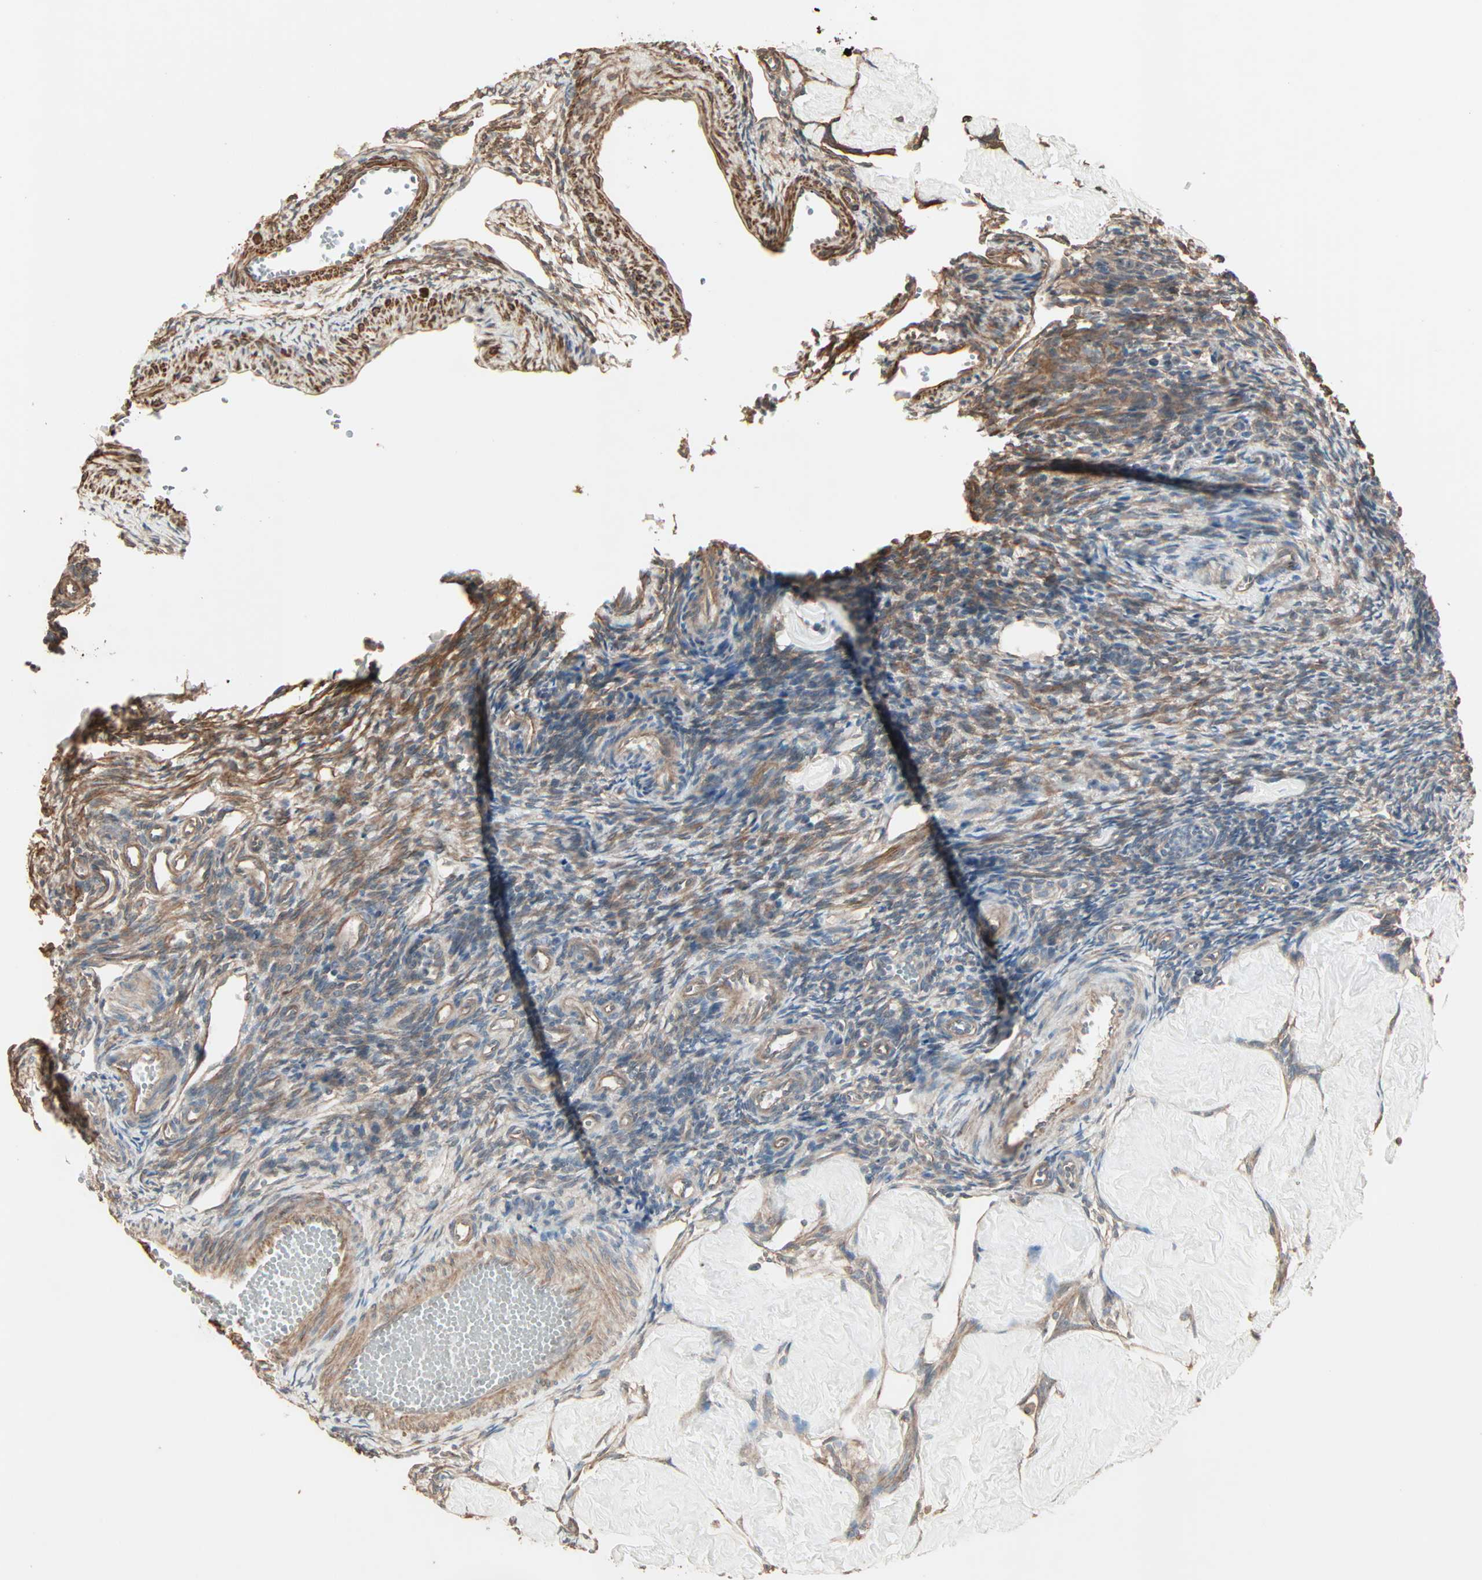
{"staining": {"intensity": "moderate", "quantity": "25%-75%", "location": "cytoplasmic/membranous"}, "tissue": "ovary", "cell_type": "Ovarian stroma cells", "image_type": "normal", "snomed": [{"axis": "morphology", "description": "Normal tissue, NOS"}, {"axis": "topography", "description": "Ovary"}], "caption": "The histopathology image reveals staining of benign ovary, revealing moderate cytoplasmic/membranous protein expression (brown color) within ovarian stroma cells. (Brightfield microscopy of DAB IHC at high magnification).", "gene": "GALNT3", "patient": {"sex": "female", "age": 33}}